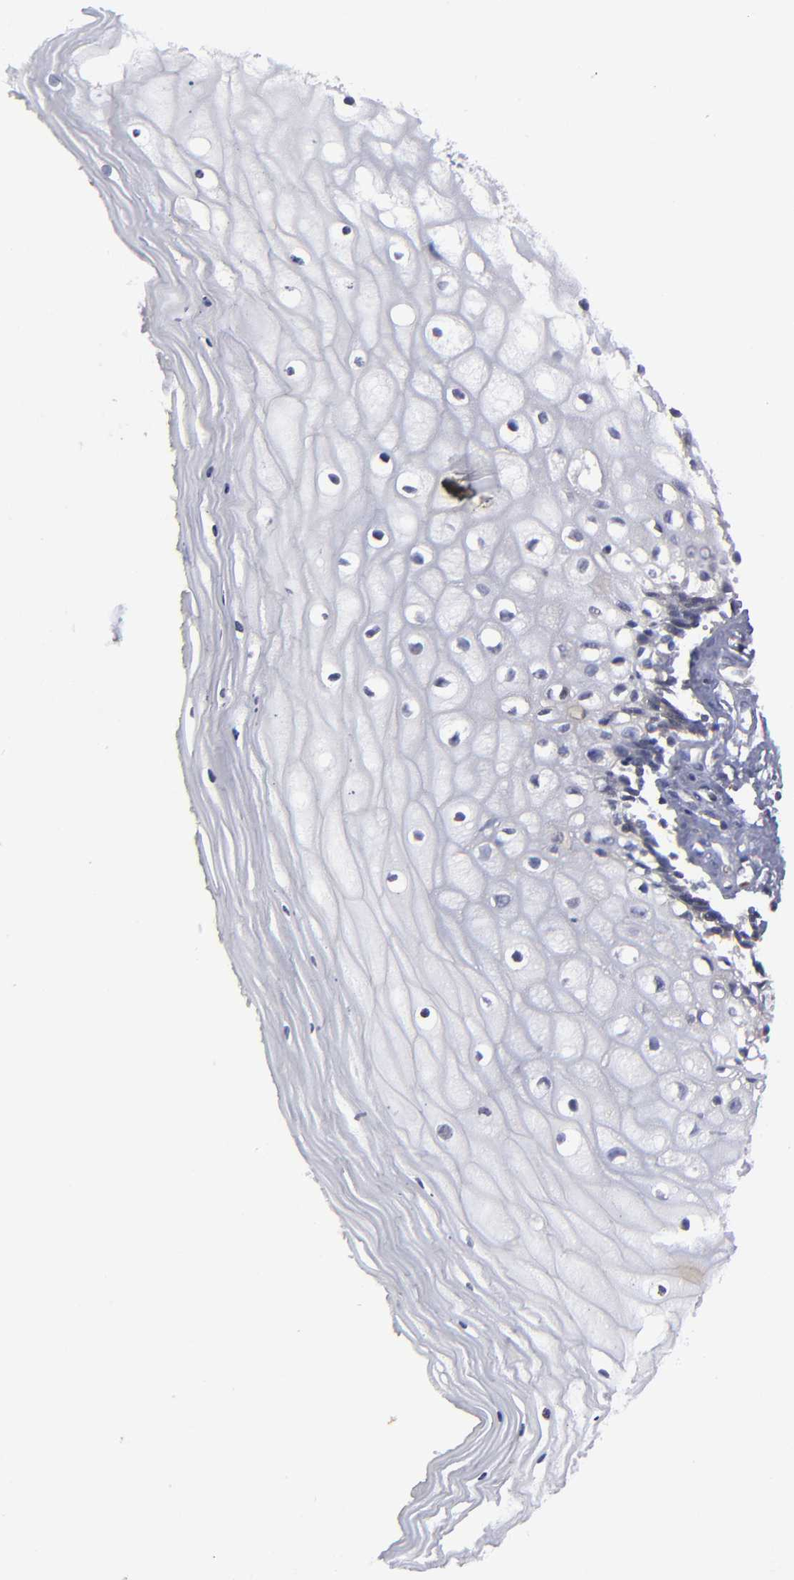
{"staining": {"intensity": "weak", "quantity": "<25%", "location": "nuclear"}, "tissue": "vagina", "cell_type": "Squamous epithelial cells", "image_type": "normal", "snomed": [{"axis": "morphology", "description": "Normal tissue, NOS"}, {"axis": "topography", "description": "Vagina"}], "caption": "Protein analysis of benign vagina shows no significant expression in squamous epithelial cells. (DAB immunohistochemistry (IHC), high magnification).", "gene": "CEP97", "patient": {"sex": "female", "age": 46}}